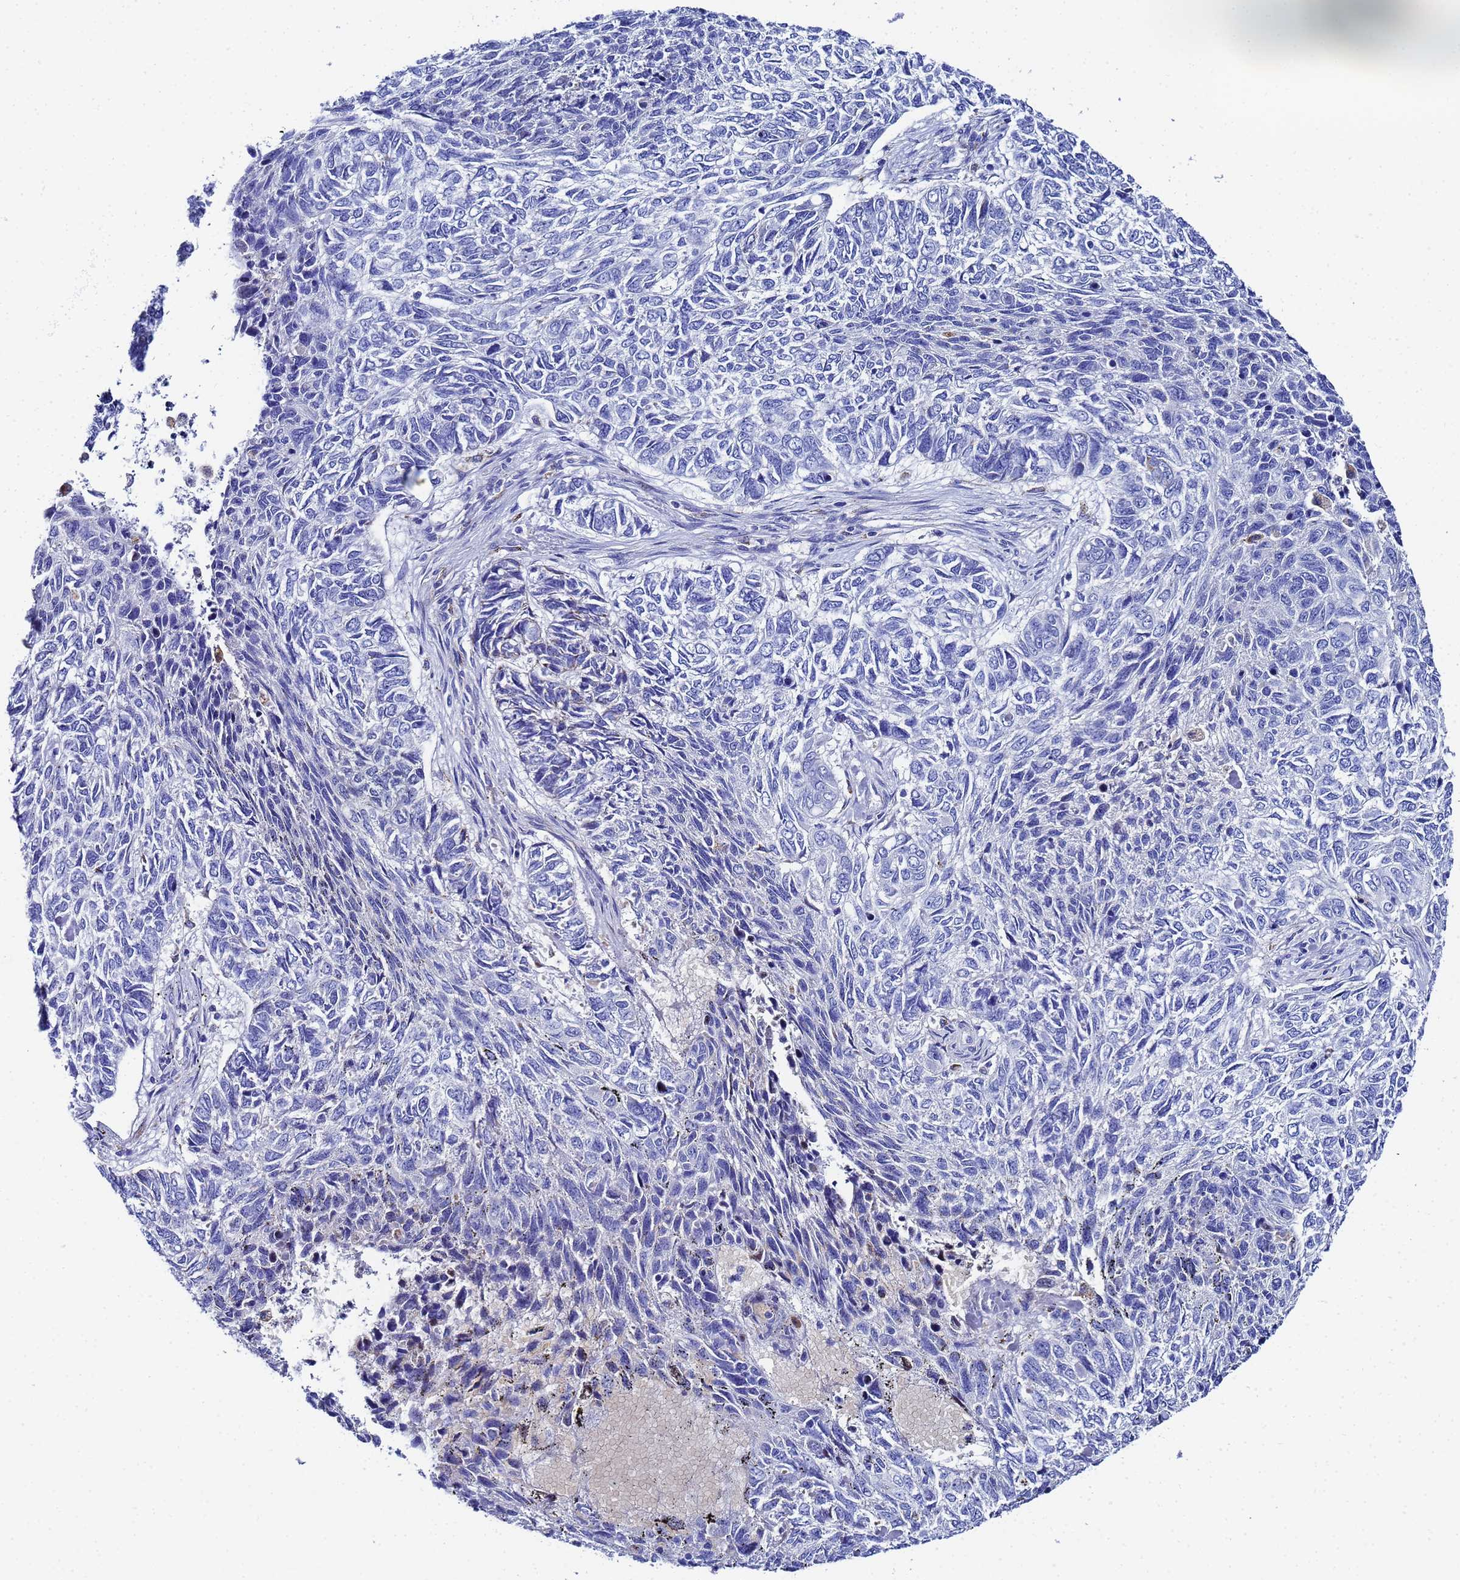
{"staining": {"intensity": "negative", "quantity": "none", "location": "none"}, "tissue": "skin cancer", "cell_type": "Tumor cells", "image_type": "cancer", "snomed": [{"axis": "morphology", "description": "Basal cell carcinoma"}, {"axis": "topography", "description": "Skin"}], "caption": "Tumor cells show no significant protein positivity in basal cell carcinoma (skin).", "gene": "ZNF26", "patient": {"sex": "female", "age": 65}}